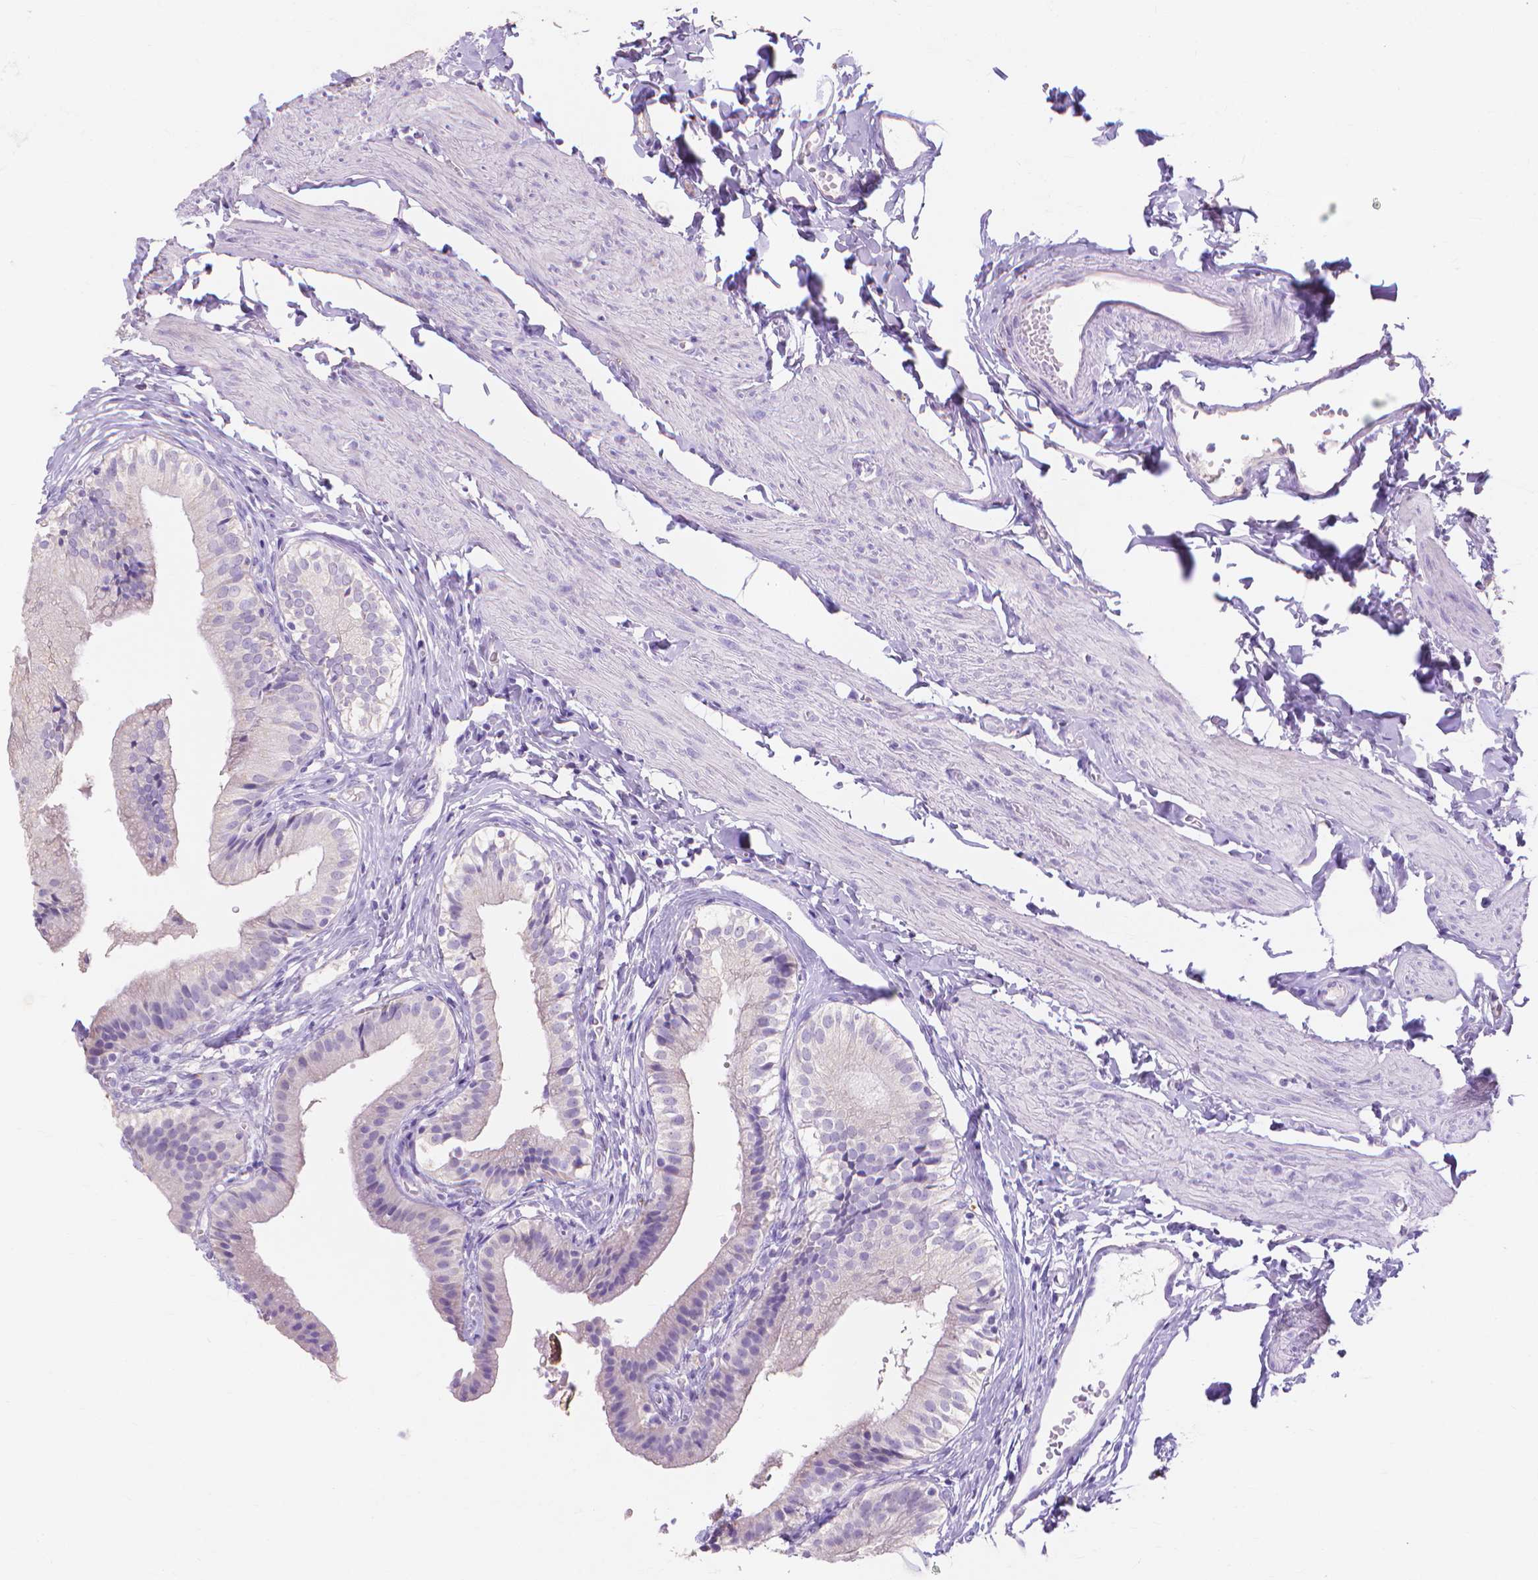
{"staining": {"intensity": "weak", "quantity": "<25%", "location": "cytoplasmic/membranous"}, "tissue": "gallbladder", "cell_type": "Glandular cells", "image_type": "normal", "snomed": [{"axis": "morphology", "description": "Normal tissue, NOS"}, {"axis": "topography", "description": "Gallbladder"}], "caption": "Immunohistochemistry micrograph of benign gallbladder stained for a protein (brown), which demonstrates no expression in glandular cells.", "gene": "MMP11", "patient": {"sex": "female", "age": 47}}